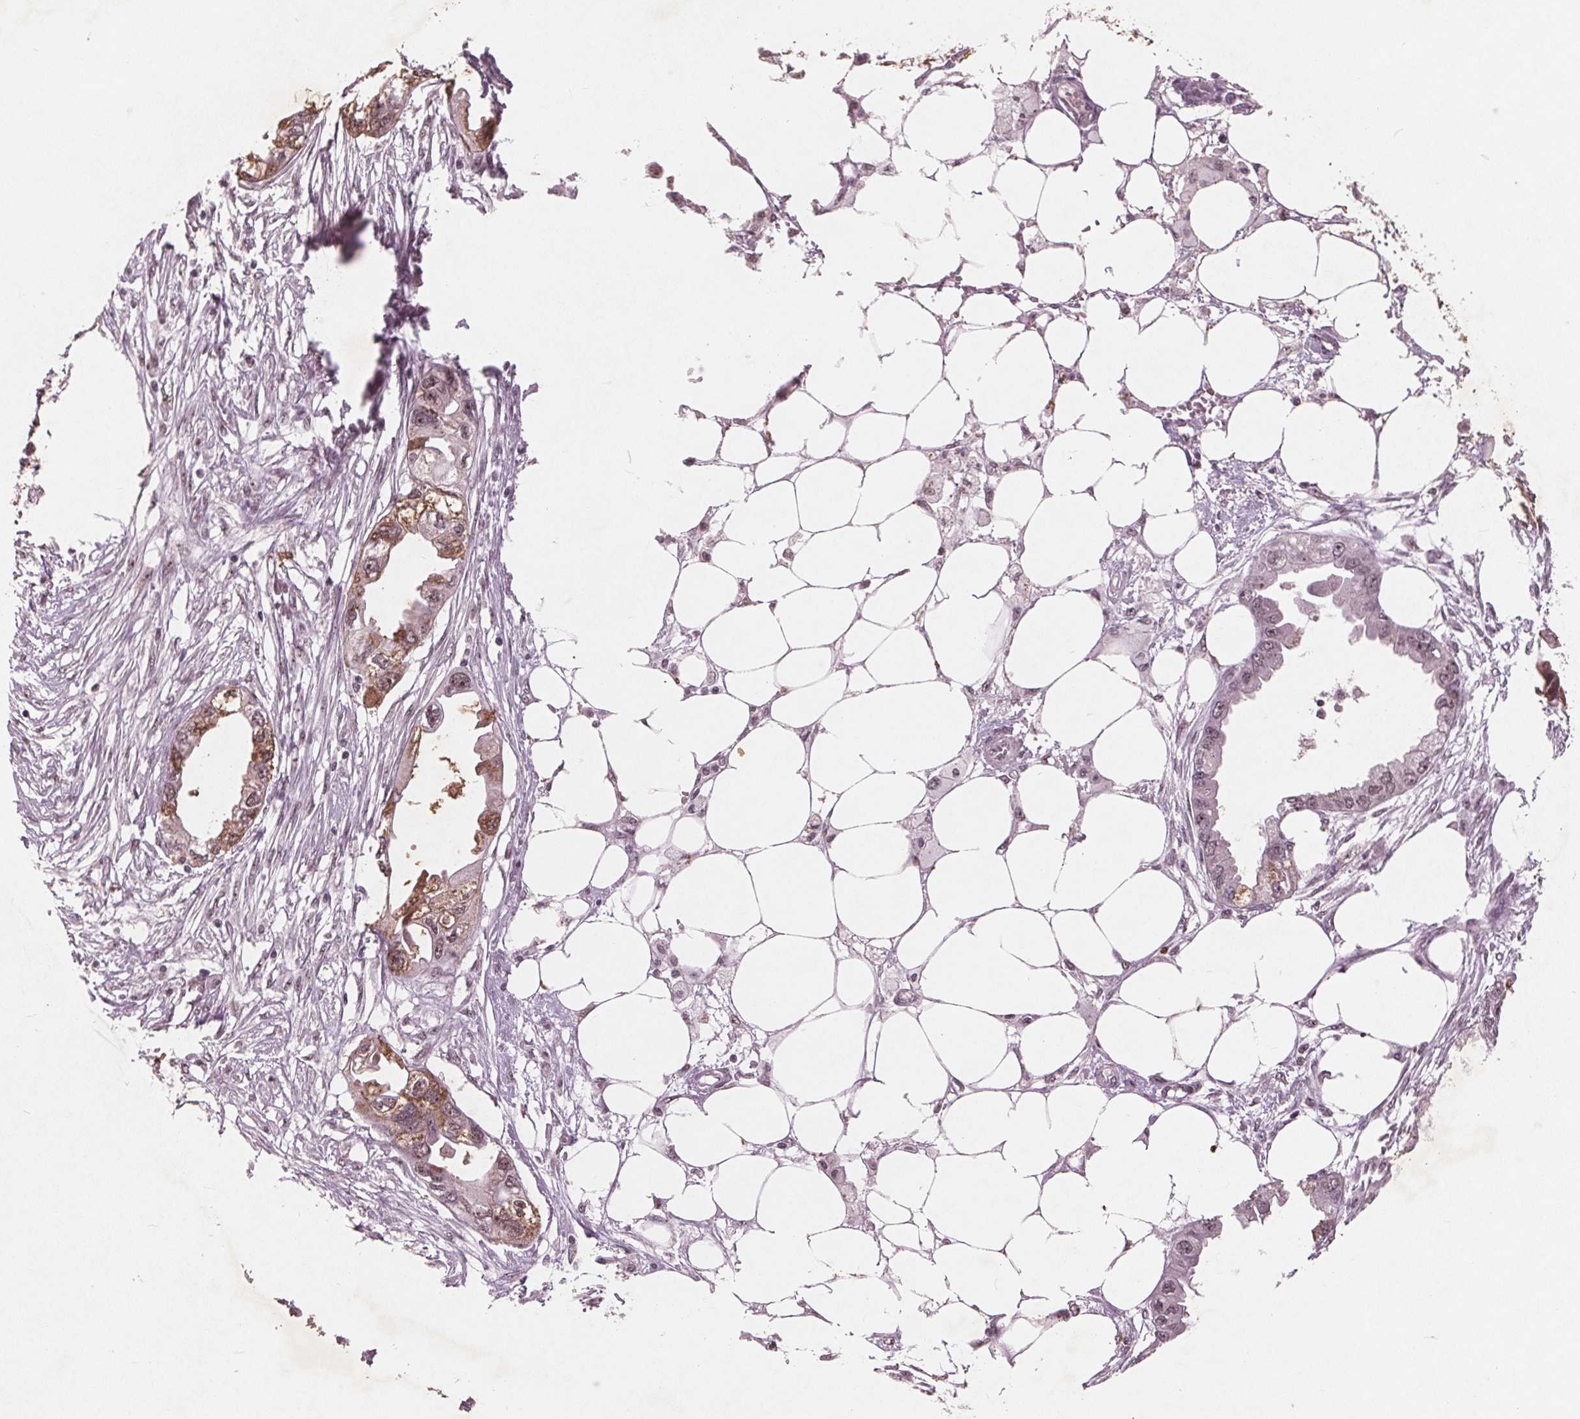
{"staining": {"intensity": "moderate", "quantity": "<25%", "location": "nuclear"}, "tissue": "endometrial cancer", "cell_type": "Tumor cells", "image_type": "cancer", "snomed": [{"axis": "morphology", "description": "Adenocarcinoma, NOS"}, {"axis": "morphology", "description": "Adenocarcinoma, metastatic, NOS"}, {"axis": "topography", "description": "Adipose tissue"}, {"axis": "topography", "description": "Endometrium"}], "caption": "The immunohistochemical stain shows moderate nuclear expression in tumor cells of endometrial metastatic adenocarcinoma tissue.", "gene": "RPS6KA2", "patient": {"sex": "female", "age": 67}}